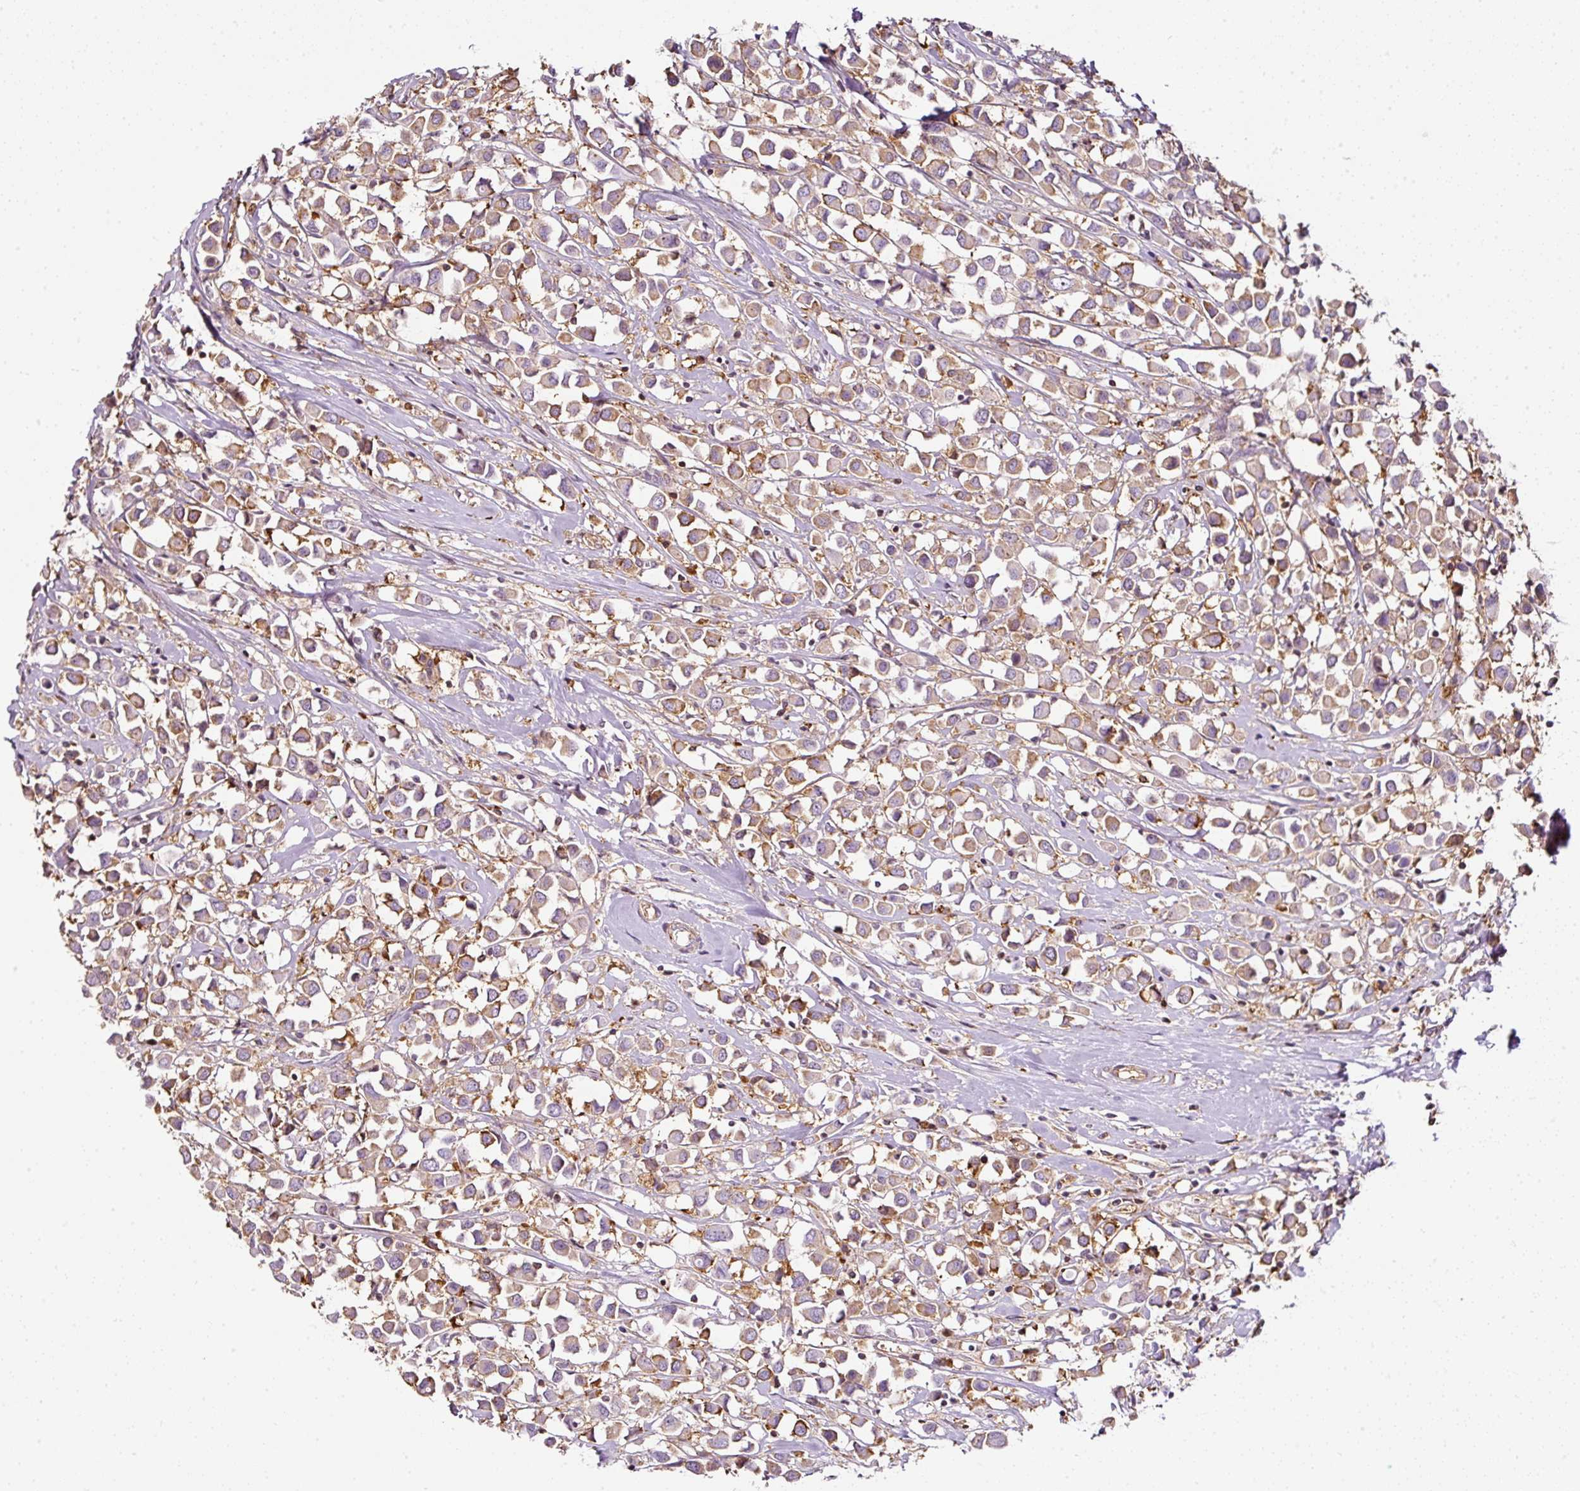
{"staining": {"intensity": "moderate", "quantity": ">75%", "location": "cytoplasmic/membranous"}, "tissue": "breast cancer", "cell_type": "Tumor cells", "image_type": "cancer", "snomed": [{"axis": "morphology", "description": "Duct carcinoma"}, {"axis": "topography", "description": "Breast"}], "caption": "Brown immunohistochemical staining in human breast infiltrating ductal carcinoma demonstrates moderate cytoplasmic/membranous expression in about >75% of tumor cells.", "gene": "SCNM1", "patient": {"sex": "female", "age": 61}}